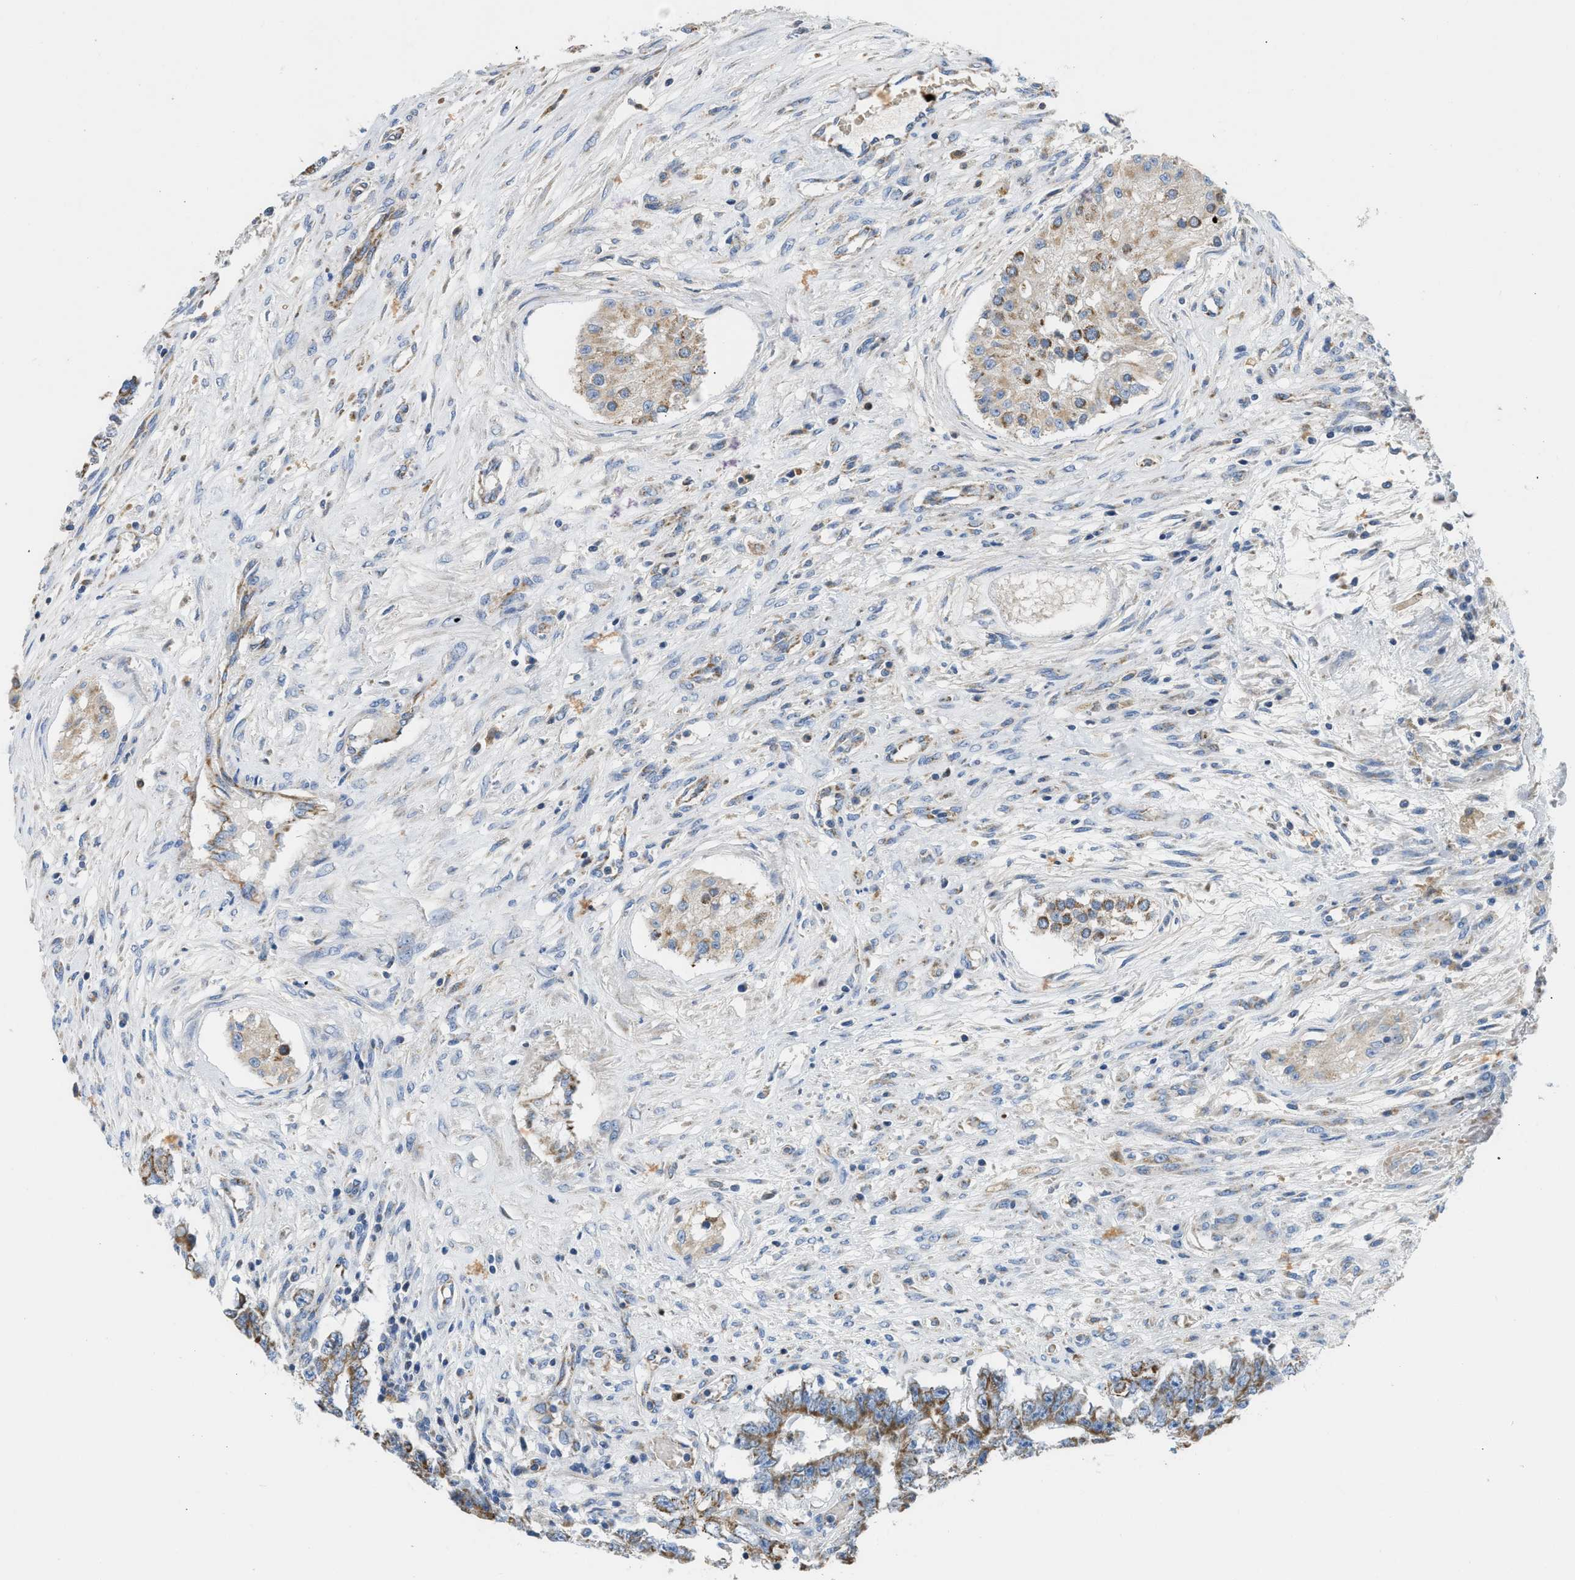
{"staining": {"intensity": "moderate", "quantity": "25%-75%", "location": "cytoplasmic/membranous"}, "tissue": "testis cancer", "cell_type": "Tumor cells", "image_type": "cancer", "snomed": [{"axis": "morphology", "description": "Carcinoma, Embryonal, NOS"}, {"axis": "topography", "description": "Testis"}], "caption": "Protein staining reveals moderate cytoplasmic/membranous staining in about 25%-75% of tumor cells in embryonal carcinoma (testis).", "gene": "SLC25A13", "patient": {"sex": "male", "age": 25}}